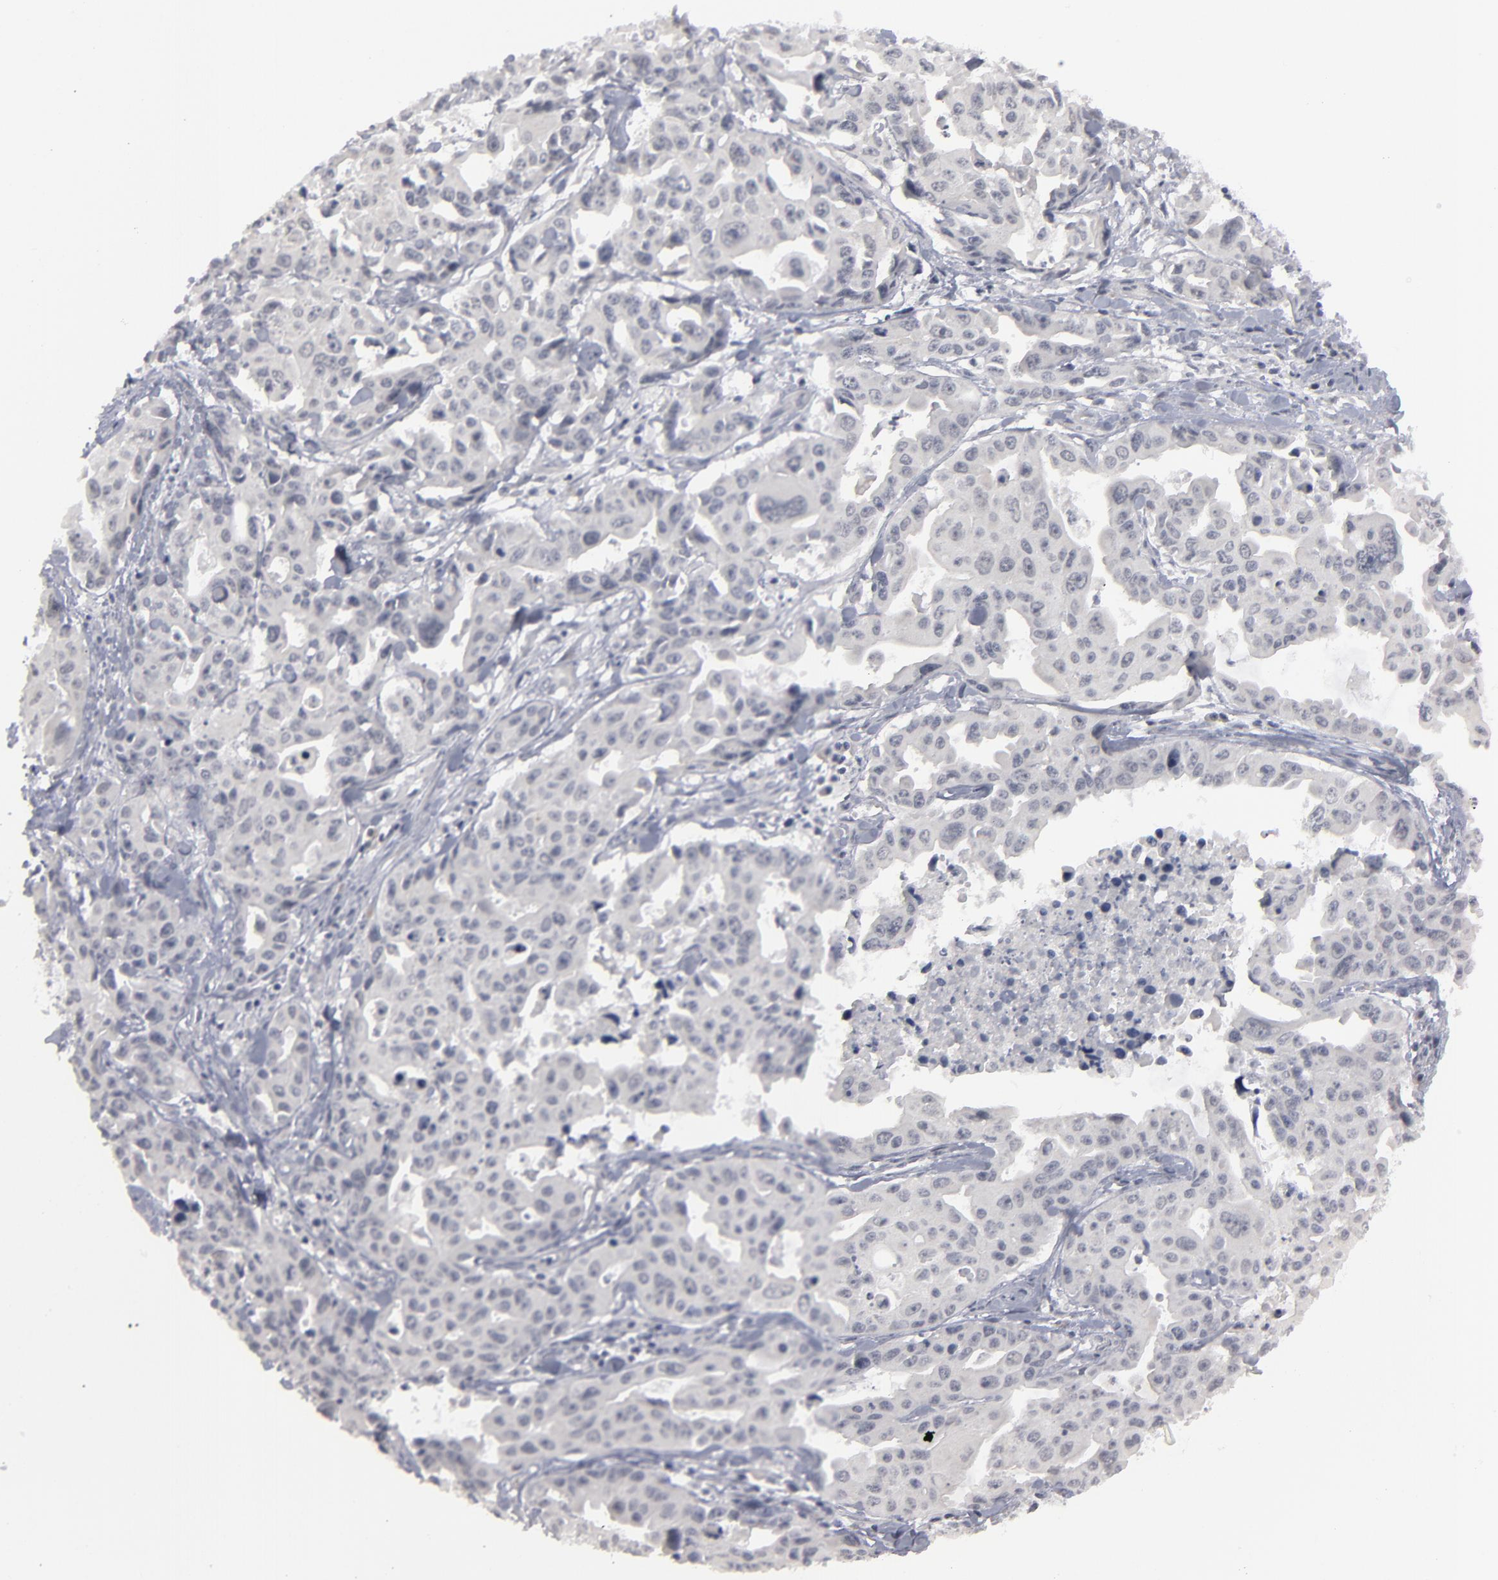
{"staining": {"intensity": "negative", "quantity": "none", "location": "none"}, "tissue": "lung cancer", "cell_type": "Tumor cells", "image_type": "cancer", "snomed": [{"axis": "morphology", "description": "Adenocarcinoma, NOS"}, {"axis": "topography", "description": "Lung"}], "caption": "IHC micrograph of neoplastic tissue: human lung adenocarcinoma stained with DAB (3,3'-diaminobenzidine) demonstrates no significant protein staining in tumor cells.", "gene": "KIAA1210", "patient": {"sex": "male", "age": 64}}